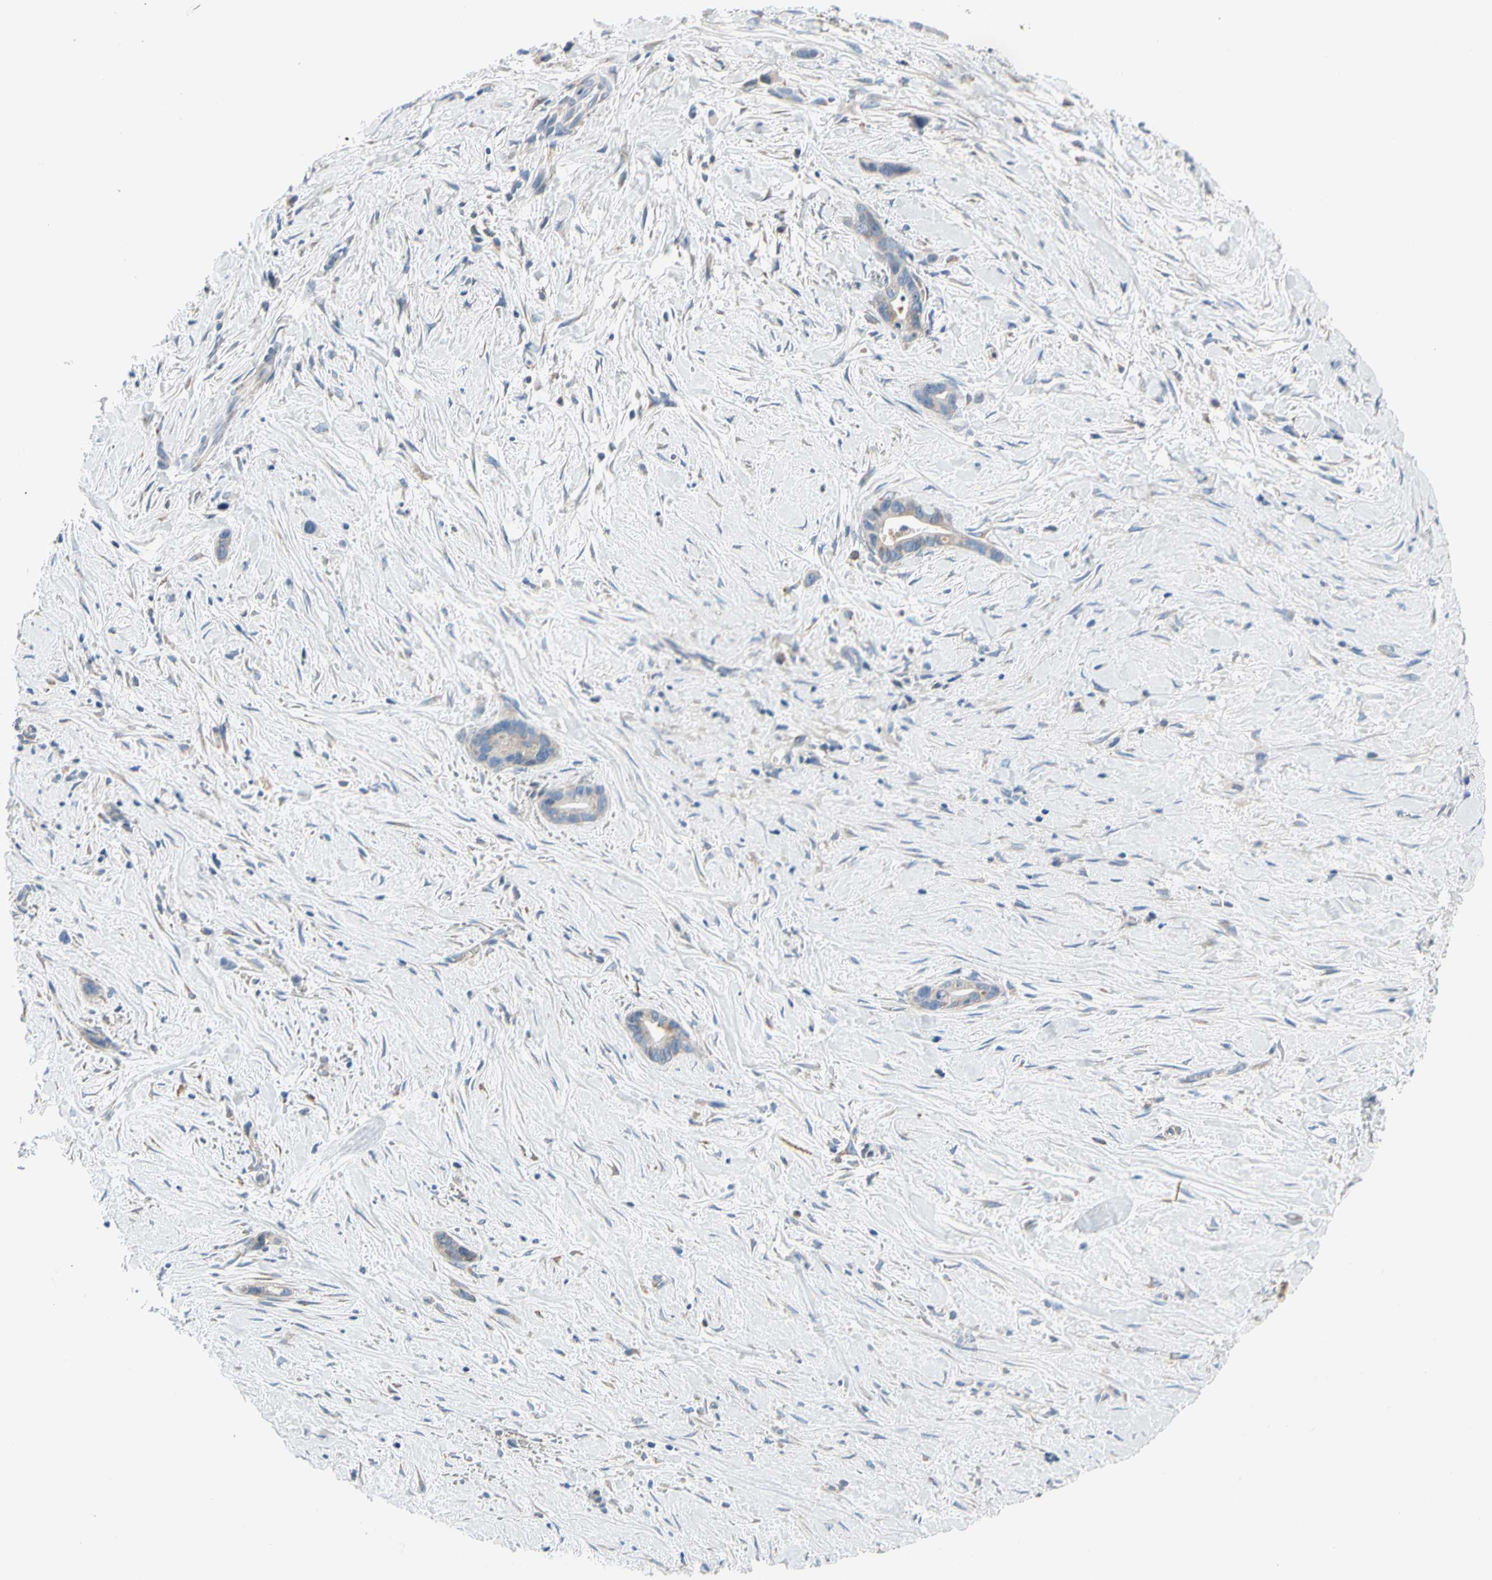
{"staining": {"intensity": "negative", "quantity": "none", "location": "none"}, "tissue": "liver cancer", "cell_type": "Tumor cells", "image_type": "cancer", "snomed": [{"axis": "morphology", "description": "Cholangiocarcinoma"}, {"axis": "topography", "description": "Liver"}], "caption": "Micrograph shows no protein positivity in tumor cells of liver cholangiocarcinoma tissue.", "gene": "STXBP1", "patient": {"sex": "female", "age": 55}}